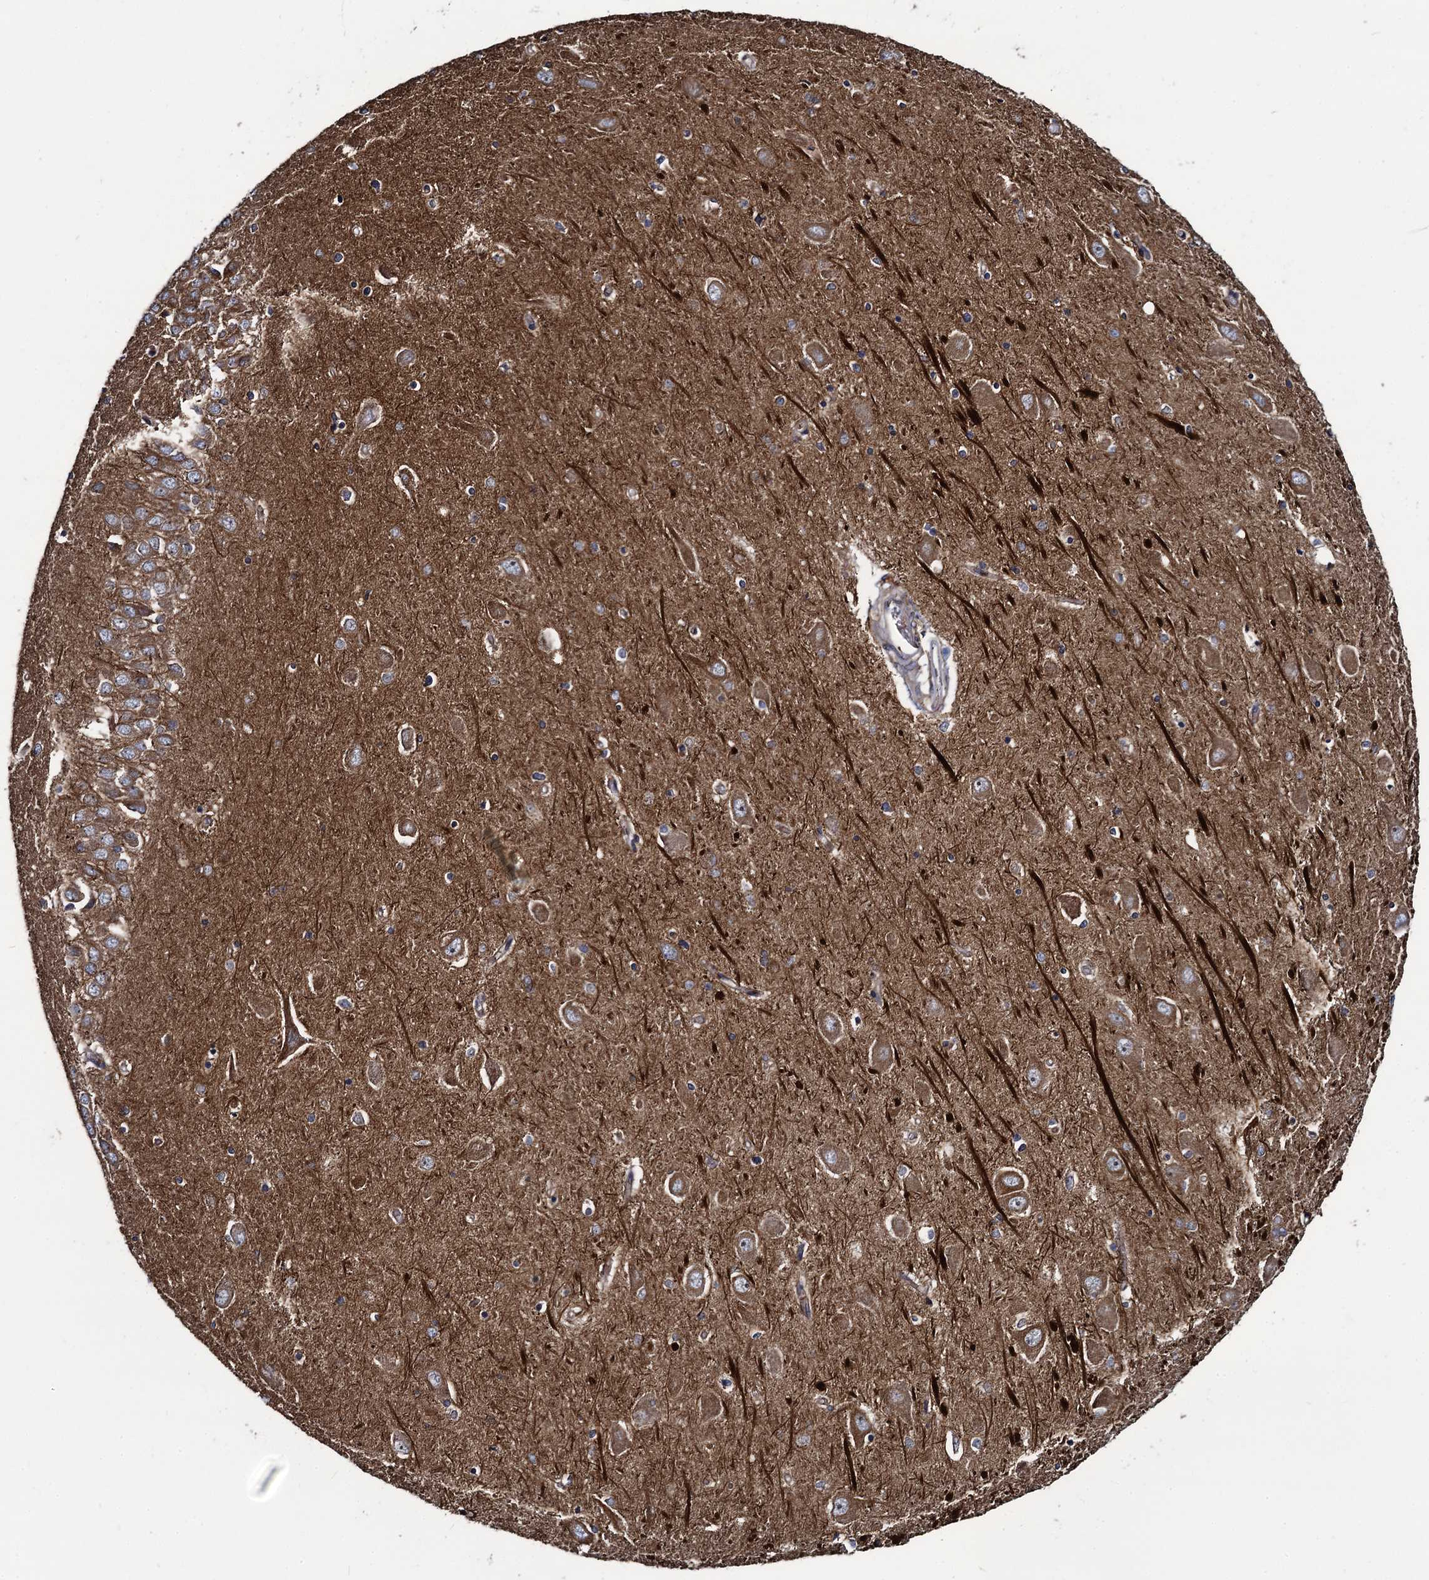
{"staining": {"intensity": "moderate", "quantity": "<25%", "location": "cytoplasmic/membranous"}, "tissue": "hippocampus", "cell_type": "Glial cells", "image_type": "normal", "snomed": [{"axis": "morphology", "description": "Normal tissue, NOS"}, {"axis": "topography", "description": "Hippocampus"}], "caption": "High-magnification brightfield microscopy of benign hippocampus stained with DAB (3,3'-diaminobenzidine) (brown) and counterstained with hematoxylin (blue). glial cells exhibit moderate cytoplasmic/membranous positivity is appreciated in approximately<25% of cells. The protein of interest is stained brown, and the nuclei are stained in blue (DAB (3,3'-diaminobenzidine) IHC with brightfield microscopy, high magnification).", "gene": "KXD1", "patient": {"sex": "male", "age": 45}}